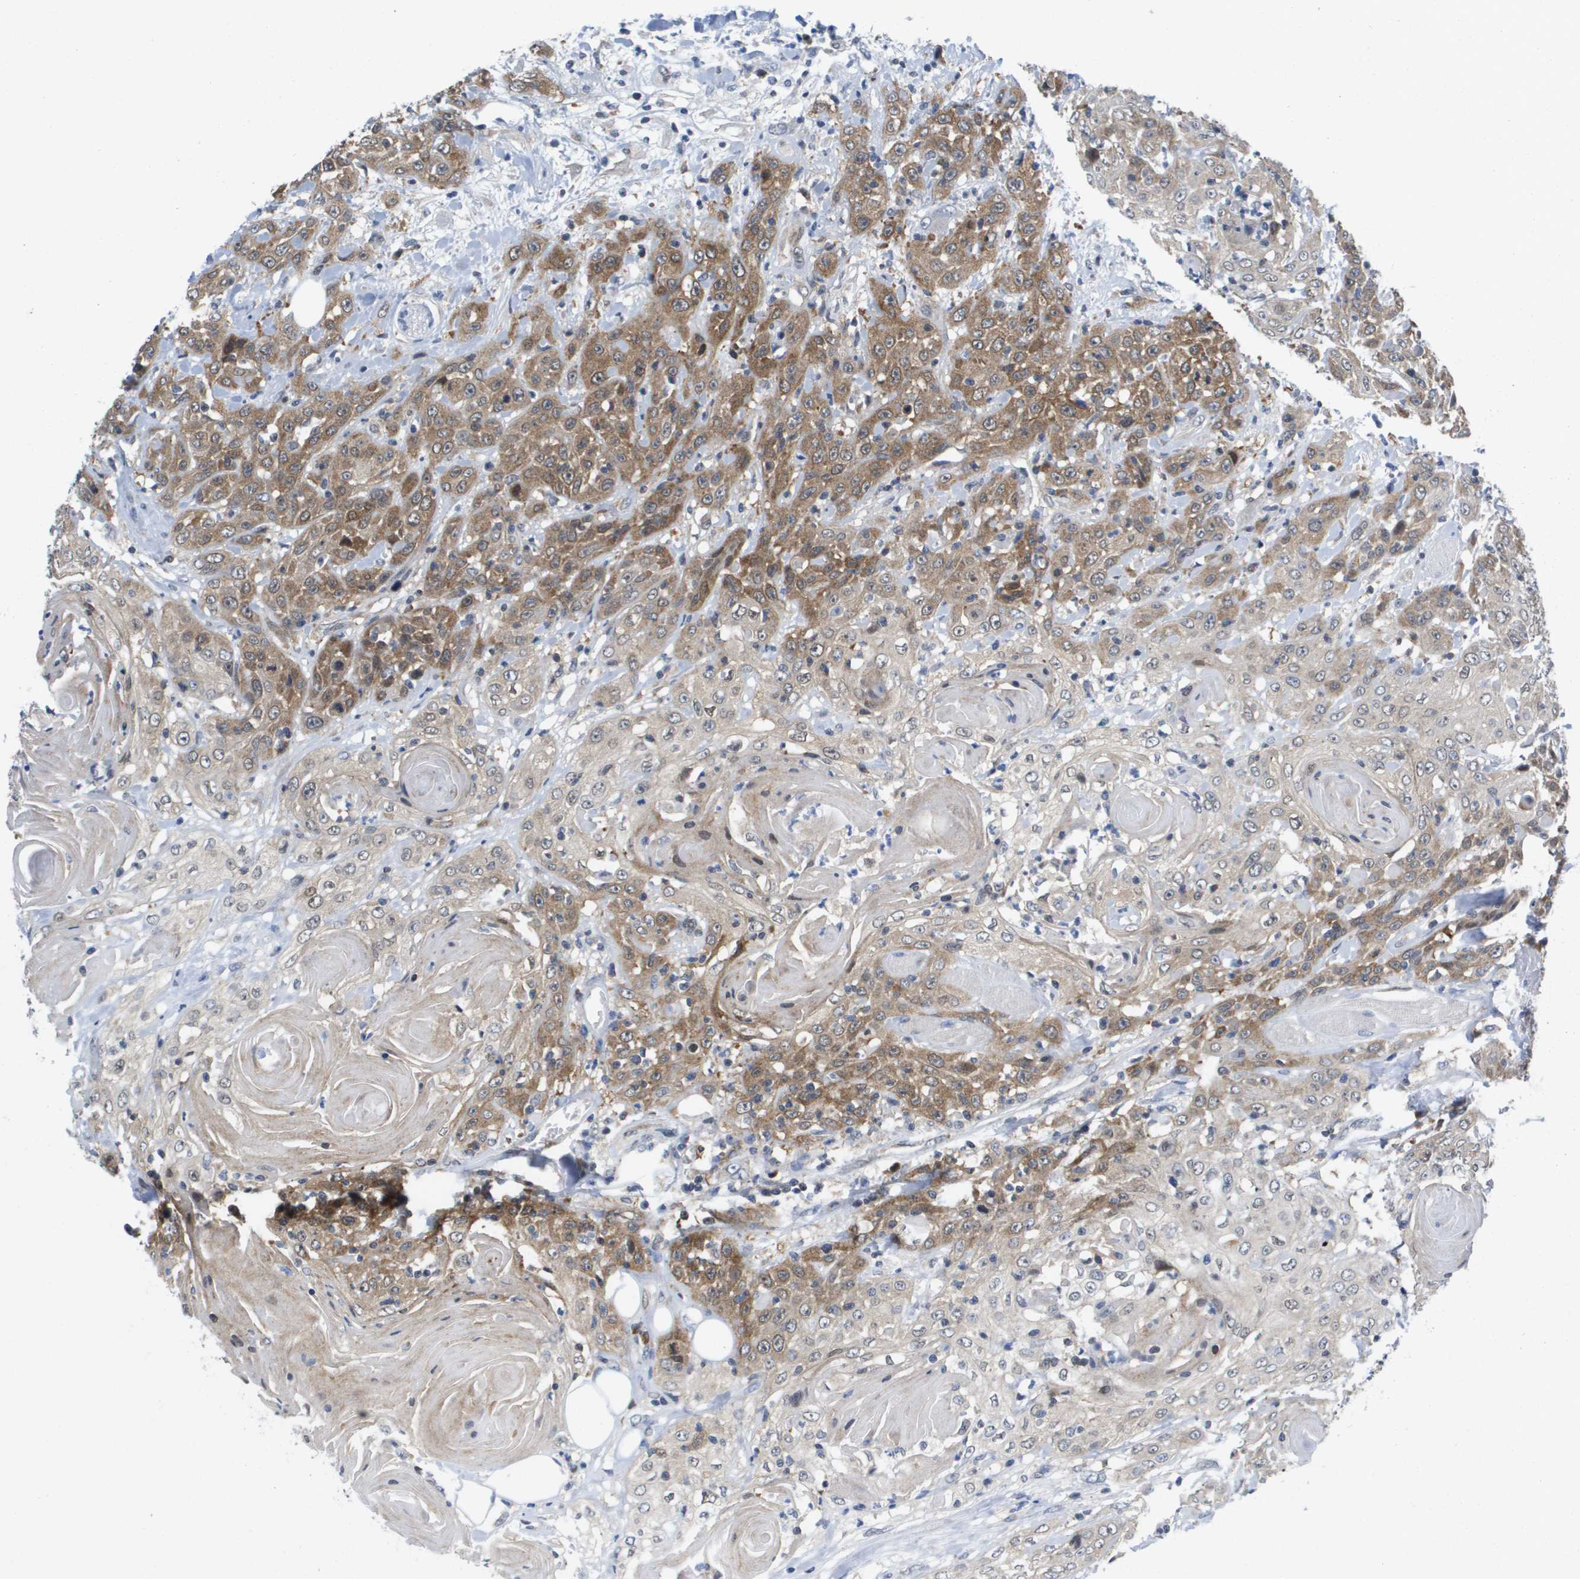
{"staining": {"intensity": "moderate", "quantity": ">75%", "location": "cytoplasmic/membranous"}, "tissue": "head and neck cancer", "cell_type": "Tumor cells", "image_type": "cancer", "snomed": [{"axis": "morphology", "description": "Squamous cell carcinoma, NOS"}, {"axis": "topography", "description": "Head-Neck"}], "caption": "Tumor cells exhibit moderate cytoplasmic/membranous expression in approximately >75% of cells in head and neck cancer.", "gene": "FKBP4", "patient": {"sex": "female", "age": 84}}